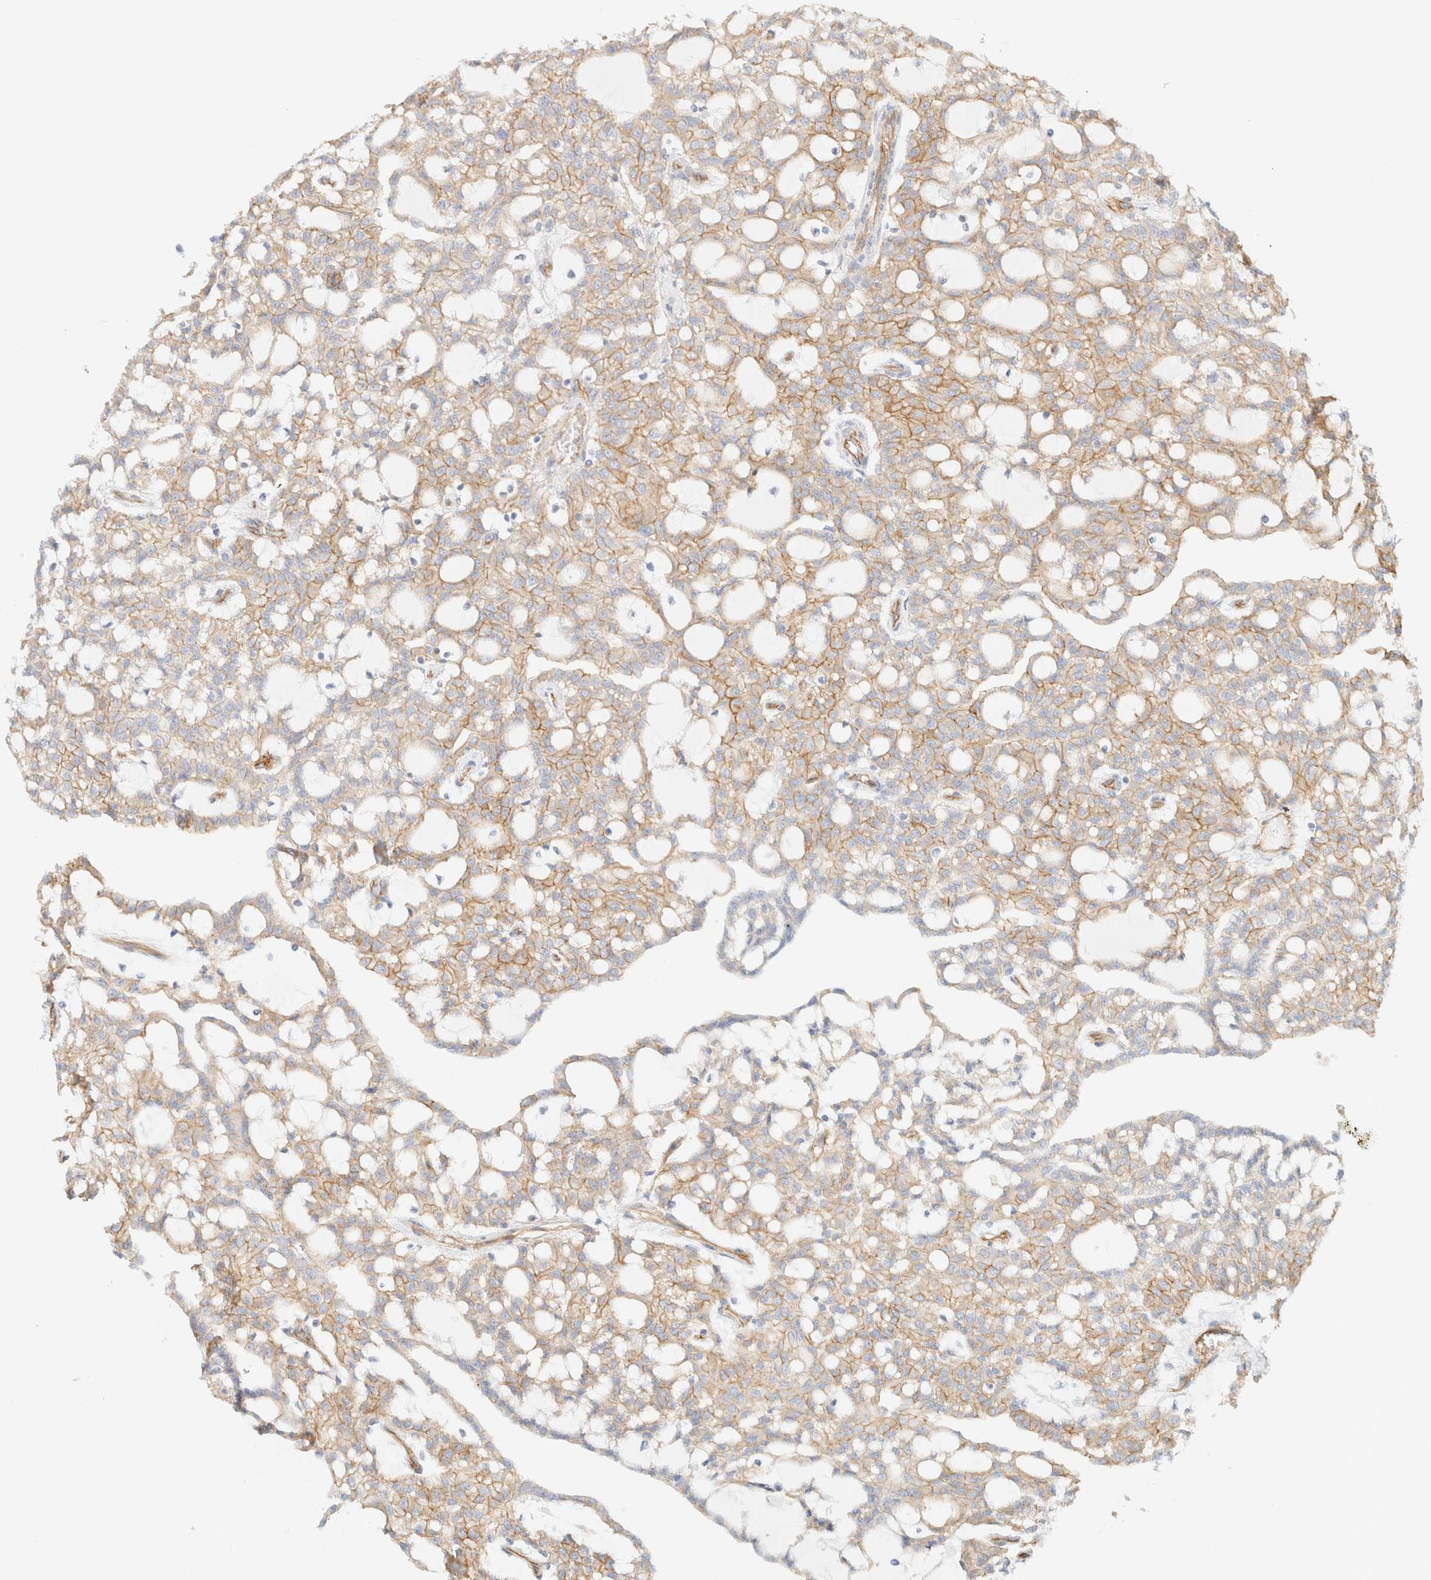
{"staining": {"intensity": "weak", "quantity": ">75%", "location": "cytoplasmic/membranous"}, "tissue": "renal cancer", "cell_type": "Tumor cells", "image_type": "cancer", "snomed": [{"axis": "morphology", "description": "Adenocarcinoma, NOS"}, {"axis": "topography", "description": "Kidney"}], "caption": "Immunohistochemistry (IHC) histopathology image of human adenocarcinoma (renal) stained for a protein (brown), which displays low levels of weak cytoplasmic/membranous expression in about >75% of tumor cells.", "gene": "CYB5R4", "patient": {"sex": "male", "age": 63}}